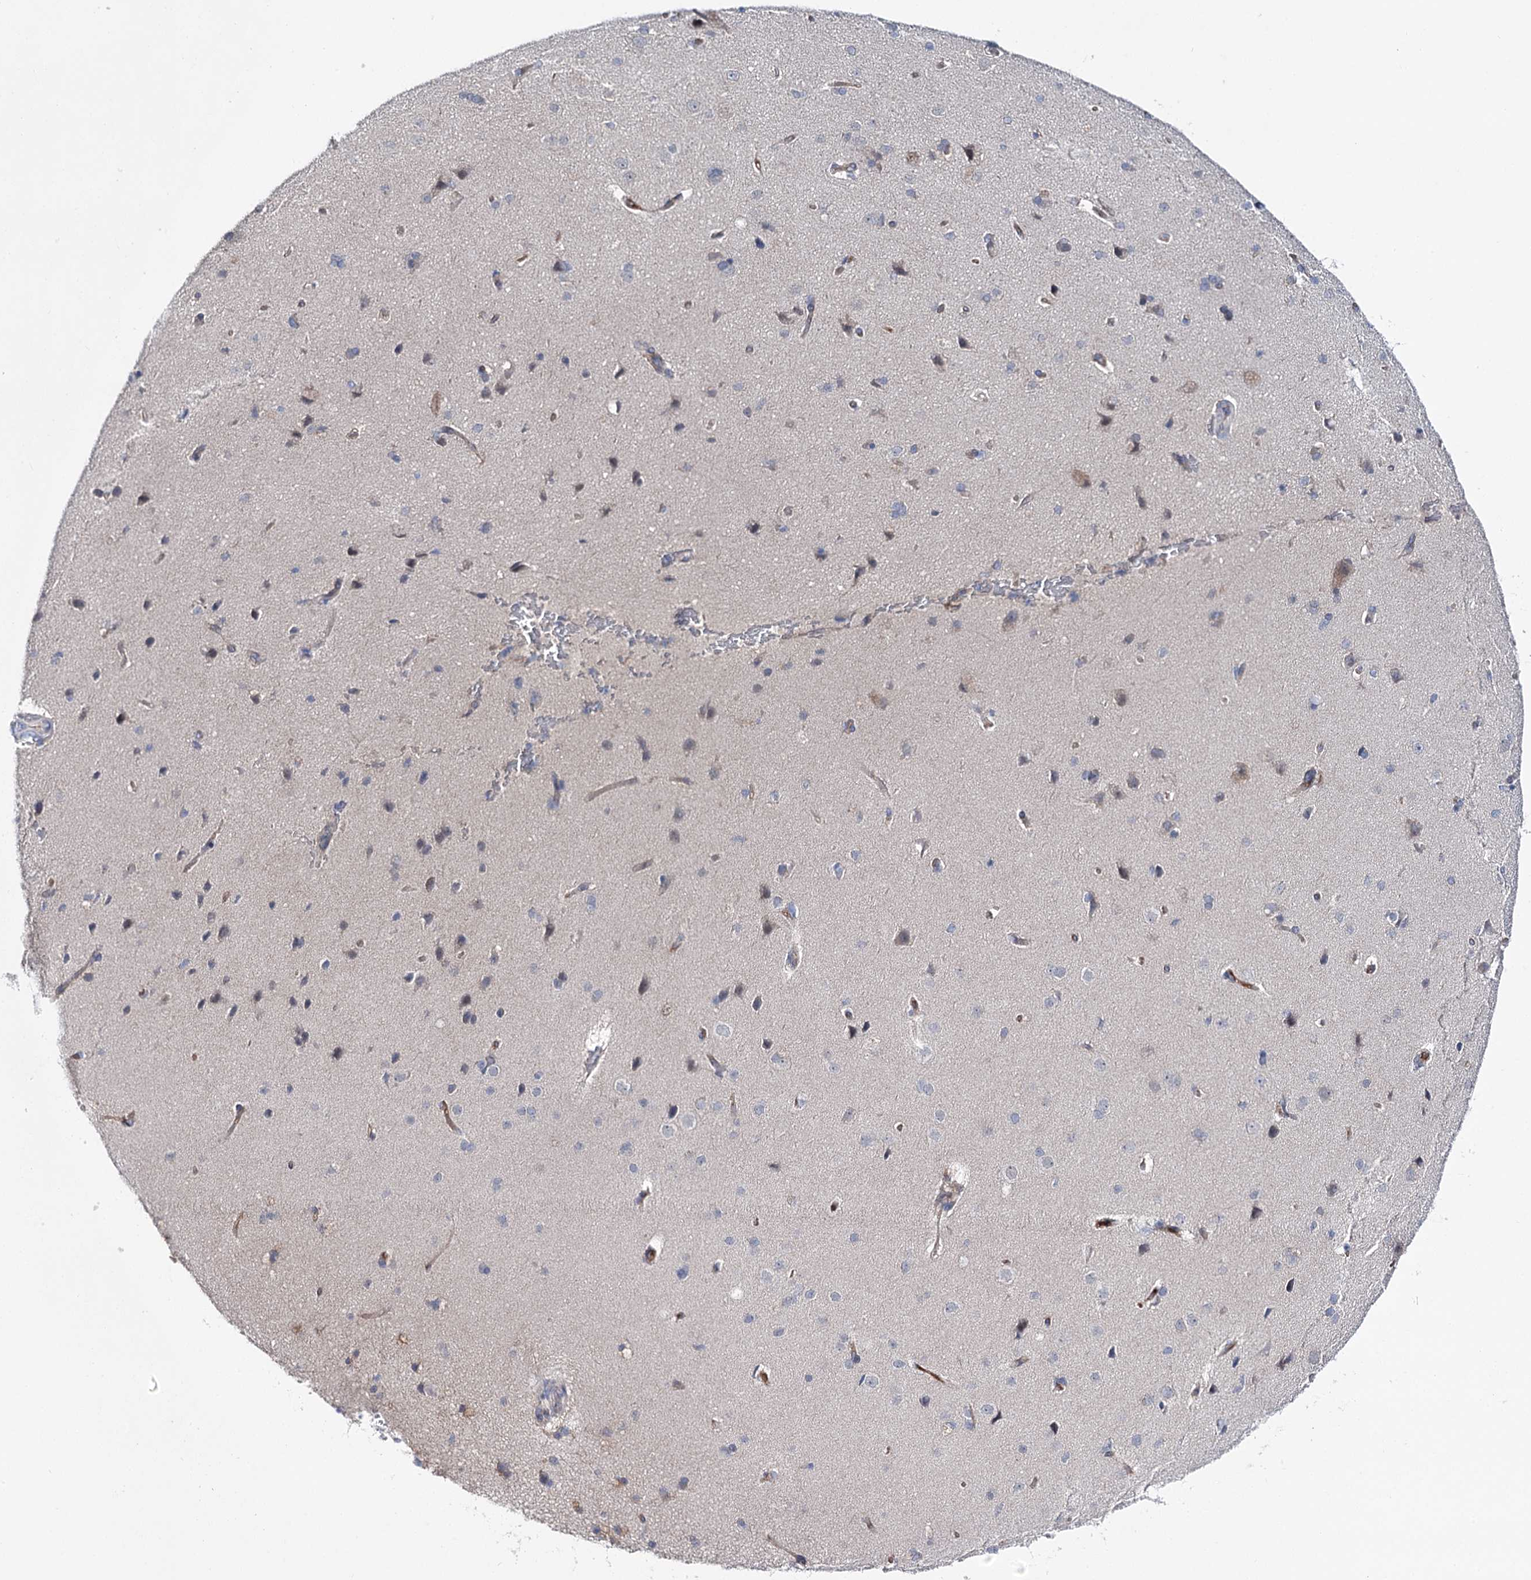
{"staining": {"intensity": "weak", "quantity": "25%-75%", "location": "cytoplasmic/membranous"}, "tissue": "cerebral cortex", "cell_type": "Endothelial cells", "image_type": "normal", "snomed": [{"axis": "morphology", "description": "Normal tissue, NOS"}, {"axis": "topography", "description": "Cerebral cortex"}], "caption": "Cerebral cortex stained with DAB (3,3'-diaminobenzidine) immunohistochemistry reveals low levels of weak cytoplasmic/membranous staining in approximately 25%-75% of endothelial cells. The staining is performed using DAB brown chromogen to label protein expression. The nuclei are counter-stained blue using hematoxylin.", "gene": "LRRC14B", "patient": {"sex": "male", "age": 62}}